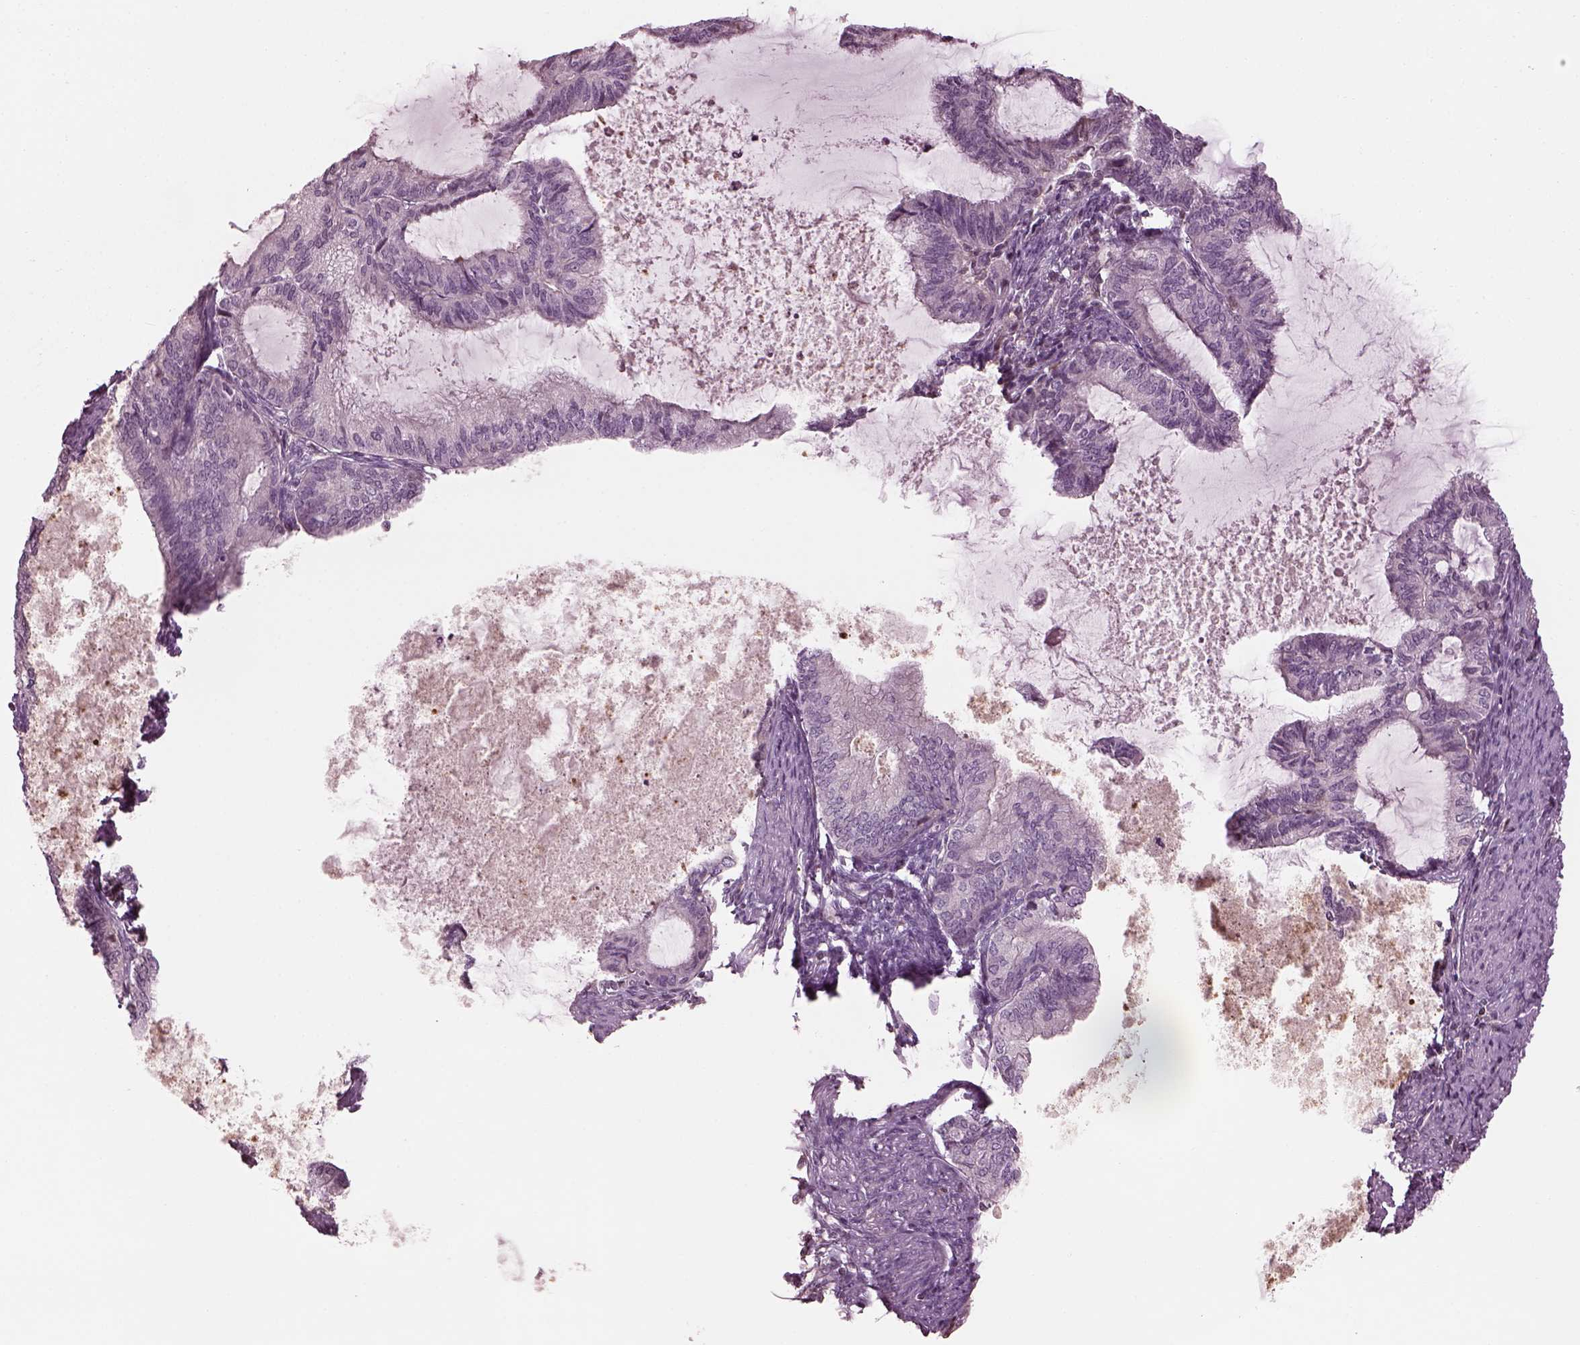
{"staining": {"intensity": "negative", "quantity": "none", "location": "none"}, "tissue": "endometrial cancer", "cell_type": "Tumor cells", "image_type": "cancer", "snomed": [{"axis": "morphology", "description": "Adenocarcinoma, NOS"}, {"axis": "topography", "description": "Endometrium"}], "caption": "Human endometrial cancer stained for a protein using immunohistochemistry (IHC) reveals no positivity in tumor cells.", "gene": "BFSP1", "patient": {"sex": "female", "age": 86}}